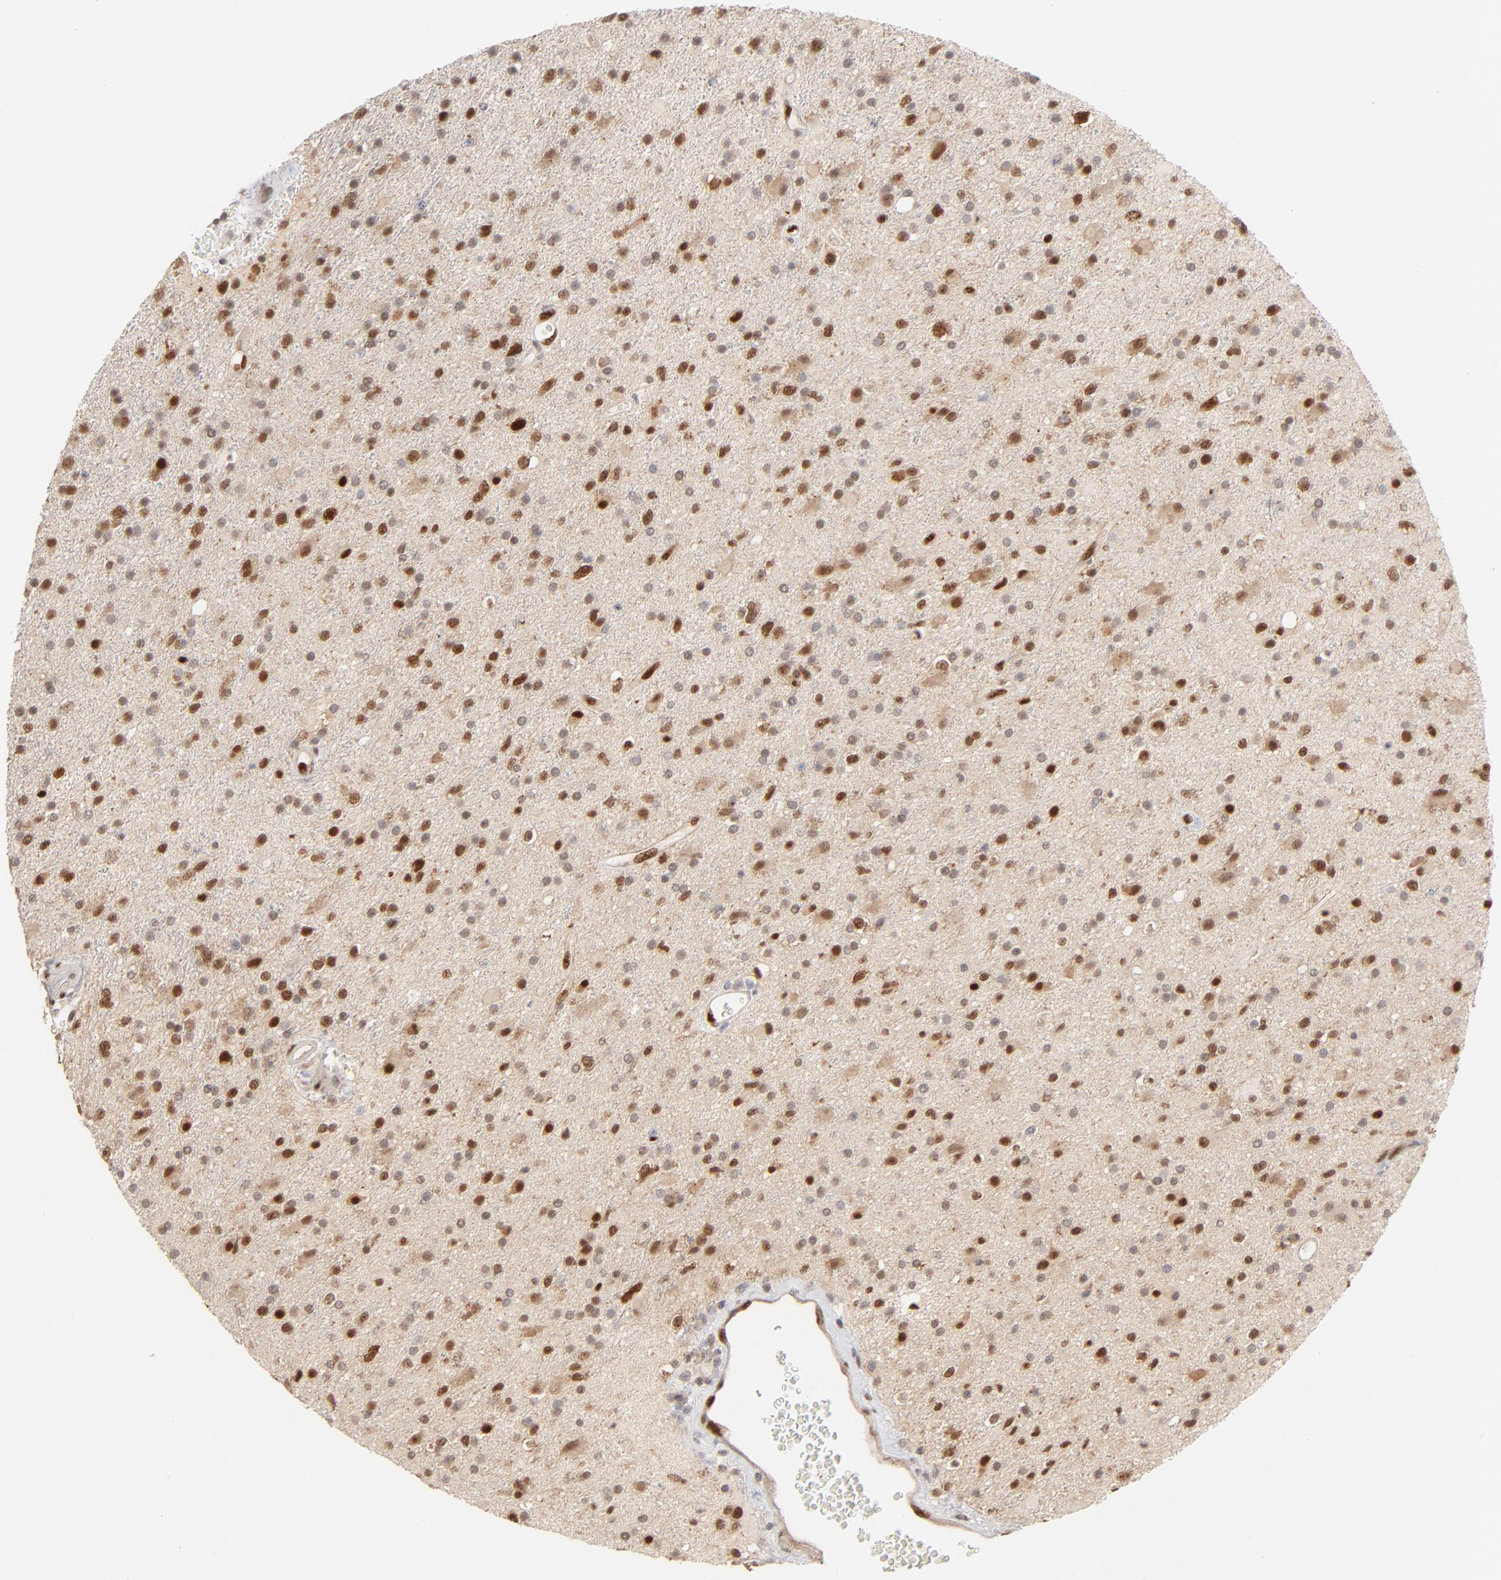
{"staining": {"intensity": "moderate", "quantity": "25%-75%", "location": "nuclear"}, "tissue": "glioma", "cell_type": "Tumor cells", "image_type": "cancer", "snomed": [{"axis": "morphology", "description": "Glioma, malignant, High grade"}, {"axis": "topography", "description": "Brain"}], "caption": "DAB (3,3'-diaminobenzidine) immunohistochemical staining of human malignant high-grade glioma exhibits moderate nuclear protein expression in approximately 25%-75% of tumor cells.", "gene": "NFIB", "patient": {"sex": "male", "age": 33}}